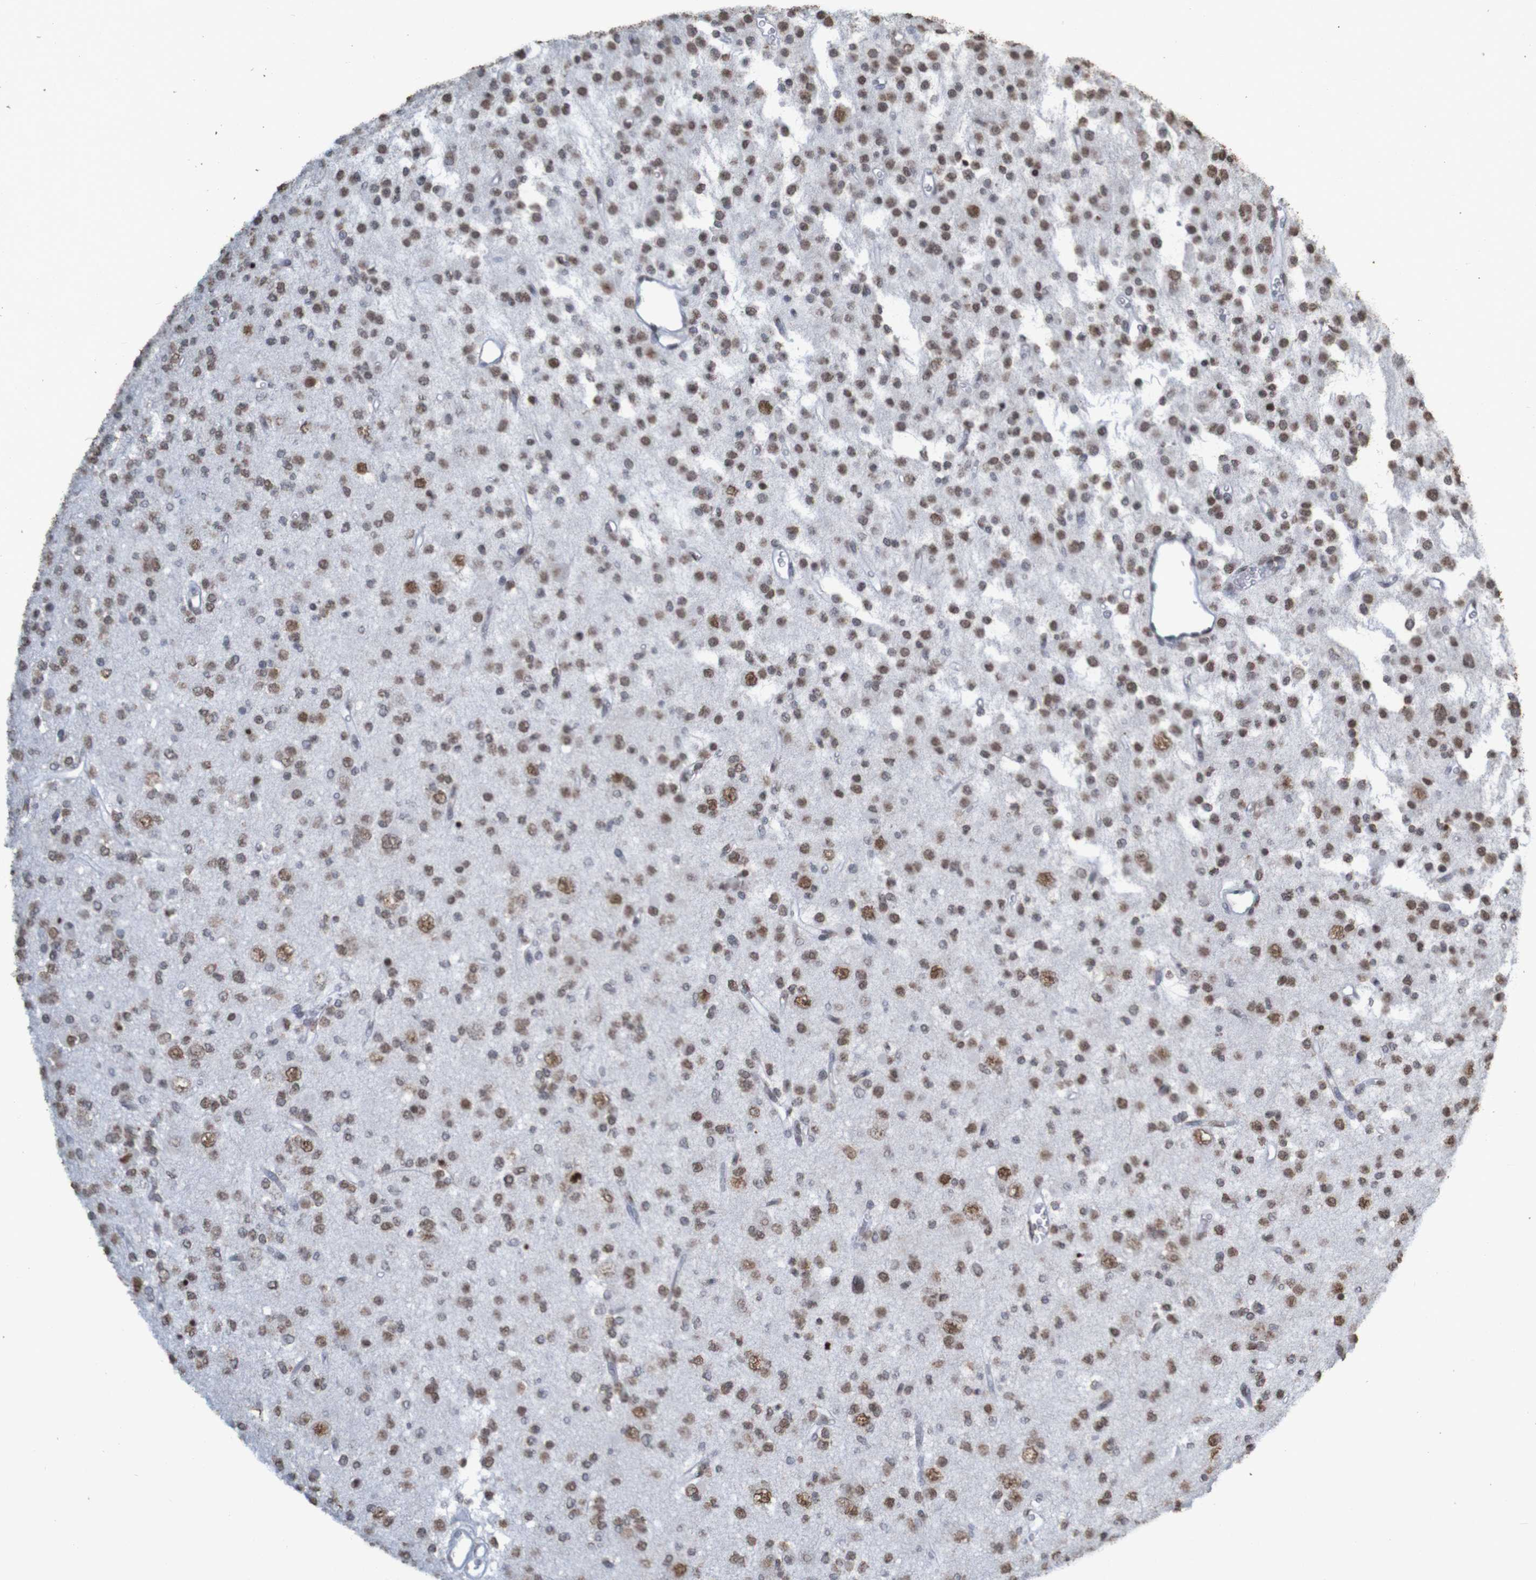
{"staining": {"intensity": "strong", "quantity": "25%-75%", "location": "nuclear"}, "tissue": "glioma", "cell_type": "Tumor cells", "image_type": "cancer", "snomed": [{"axis": "morphology", "description": "Glioma, malignant, Low grade"}, {"axis": "topography", "description": "Brain"}], "caption": "IHC (DAB) staining of malignant low-grade glioma displays strong nuclear protein expression in about 25%-75% of tumor cells. (Stains: DAB in brown, nuclei in blue, Microscopy: brightfield microscopy at high magnification).", "gene": "GFI1", "patient": {"sex": "male", "age": 38}}